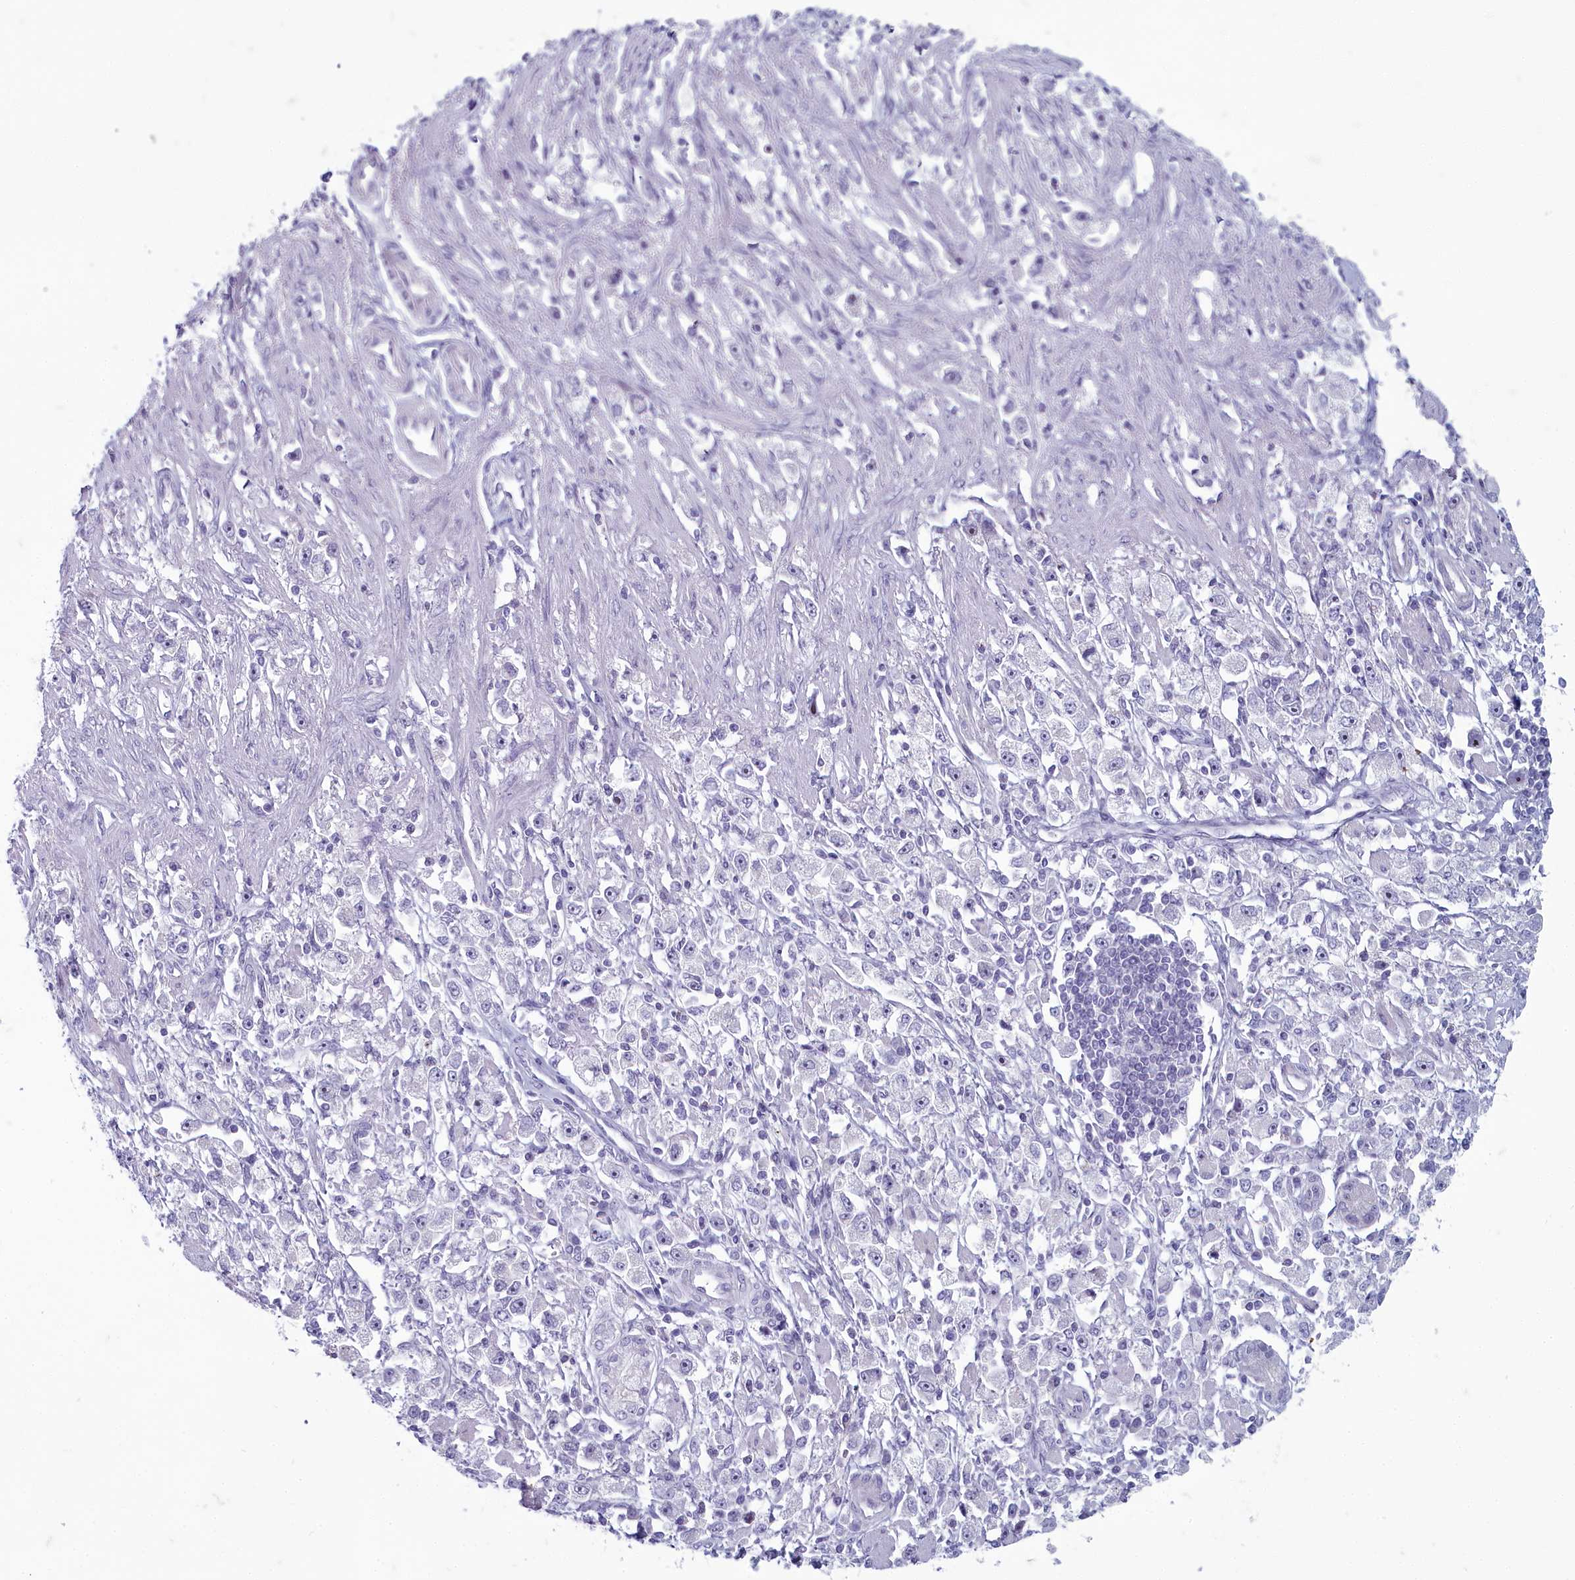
{"staining": {"intensity": "negative", "quantity": "none", "location": "none"}, "tissue": "stomach cancer", "cell_type": "Tumor cells", "image_type": "cancer", "snomed": [{"axis": "morphology", "description": "Adenocarcinoma, NOS"}, {"axis": "topography", "description": "Stomach"}], "caption": "Tumor cells are negative for protein expression in human stomach cancer (adenocarcinoma).", "gene": "INSYN2A", "patient": {"sex": "female", "age": 59}}